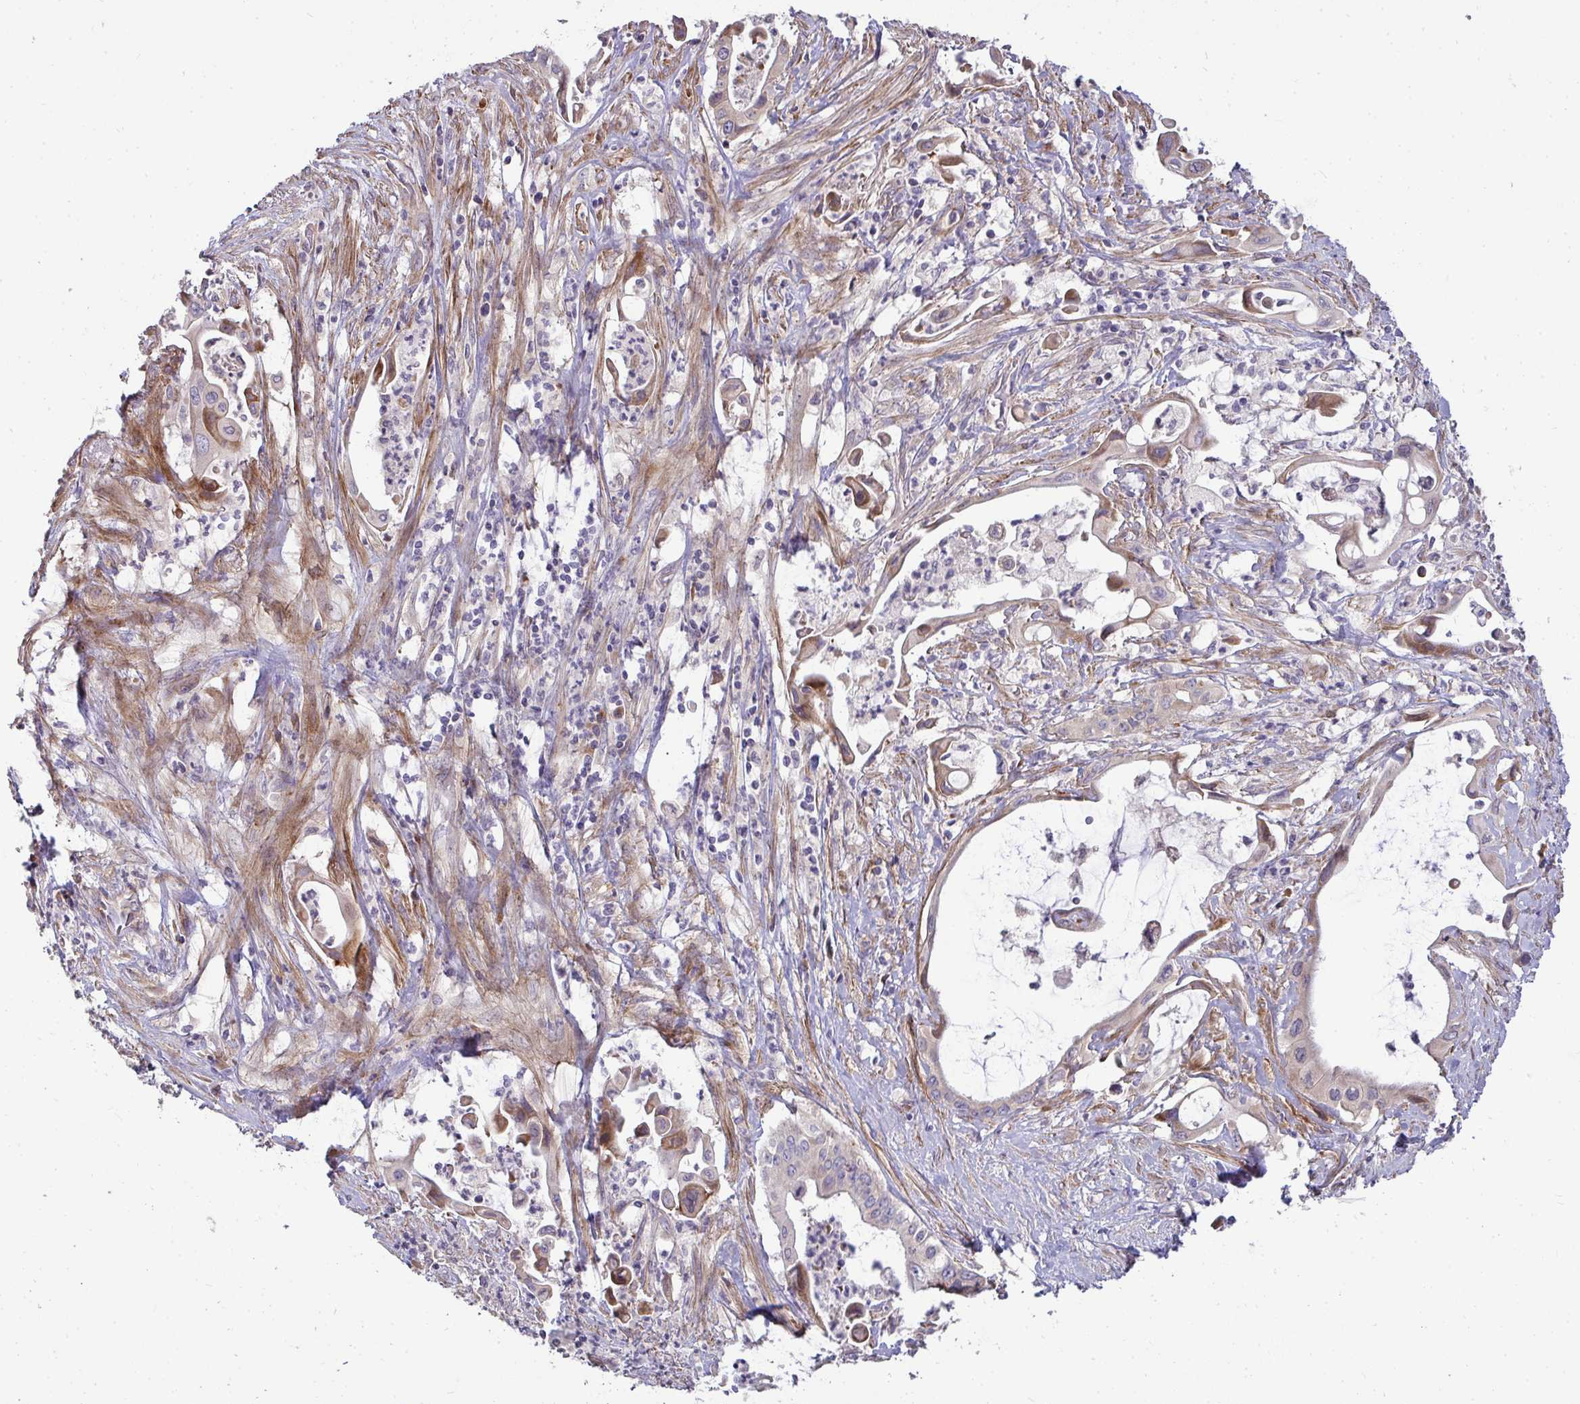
{"staining": {"intensity": "weak", "quantity": "<25%", "location": "cytoplasmic/membranous"}, "tissue": "pancreatic cancer", "cell_type": "Tumor cells", "image_type": "cancer", "snomed": [{"axis": "morphology", "description": "Adenocarcinoma, NOS"}, {"axis": "topography", "description": "Pancreas"}], "caption": "Immunohistochemical staining of pancreatic cancer displays no significant staining in tumor cells.", "gene": "SH2D1B", "patient": {"sex": "female", "age": 77}}